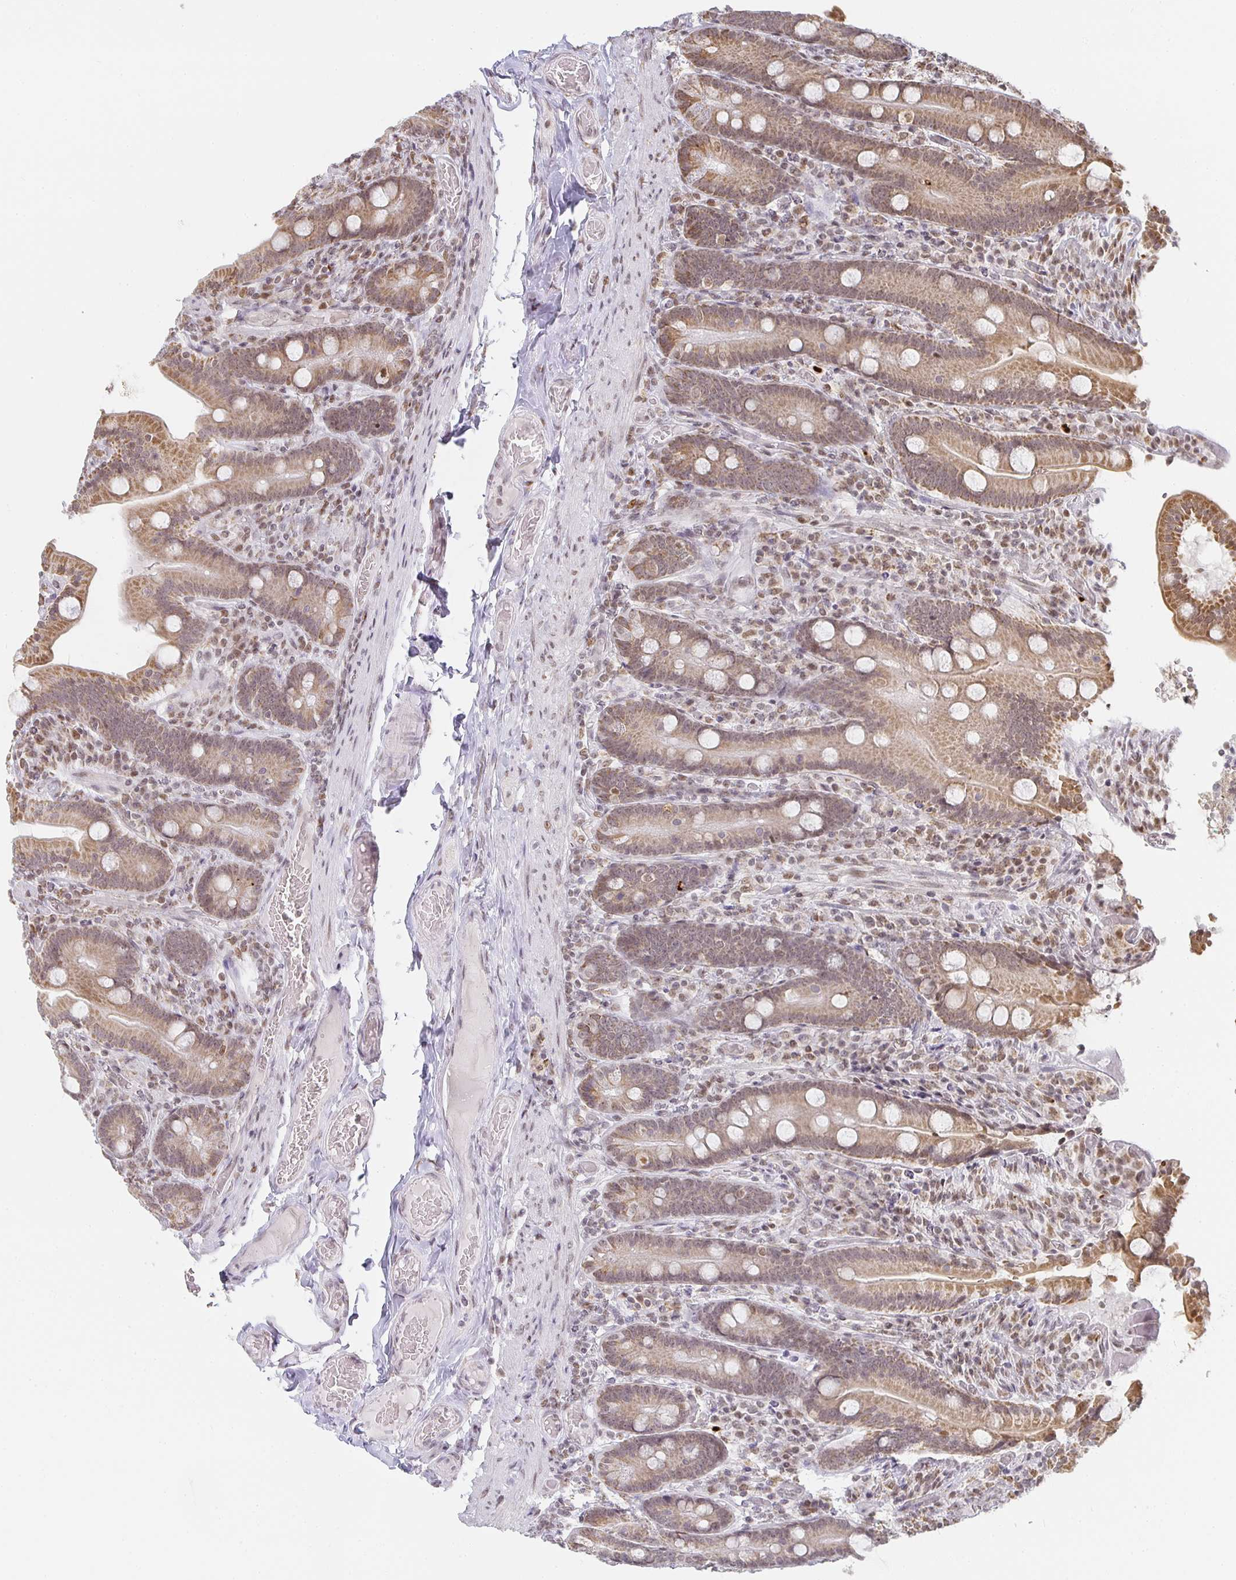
{"staining": {"intensity": "moderate", "quantity": ">75%", "location": "cytoplasmic/membranous,nuclear"}, "tissue": "duodenum", "cell_type": "Glandular cells", "image_type": "normal", "snomed": [{"axis": "morphology", "description": "Normal tissue, NOS"}, {"axis": "topography", "description": "Duodenum"}], "caption": "Benign duodenum was stained to show a protein in brown. There is medium levels of moderate cytoplasmic/membranous,nuclear expression in about >75% of glandular cells.", "gene": "SMARCA2", "patient": {"sex": "female", "age": 62}}